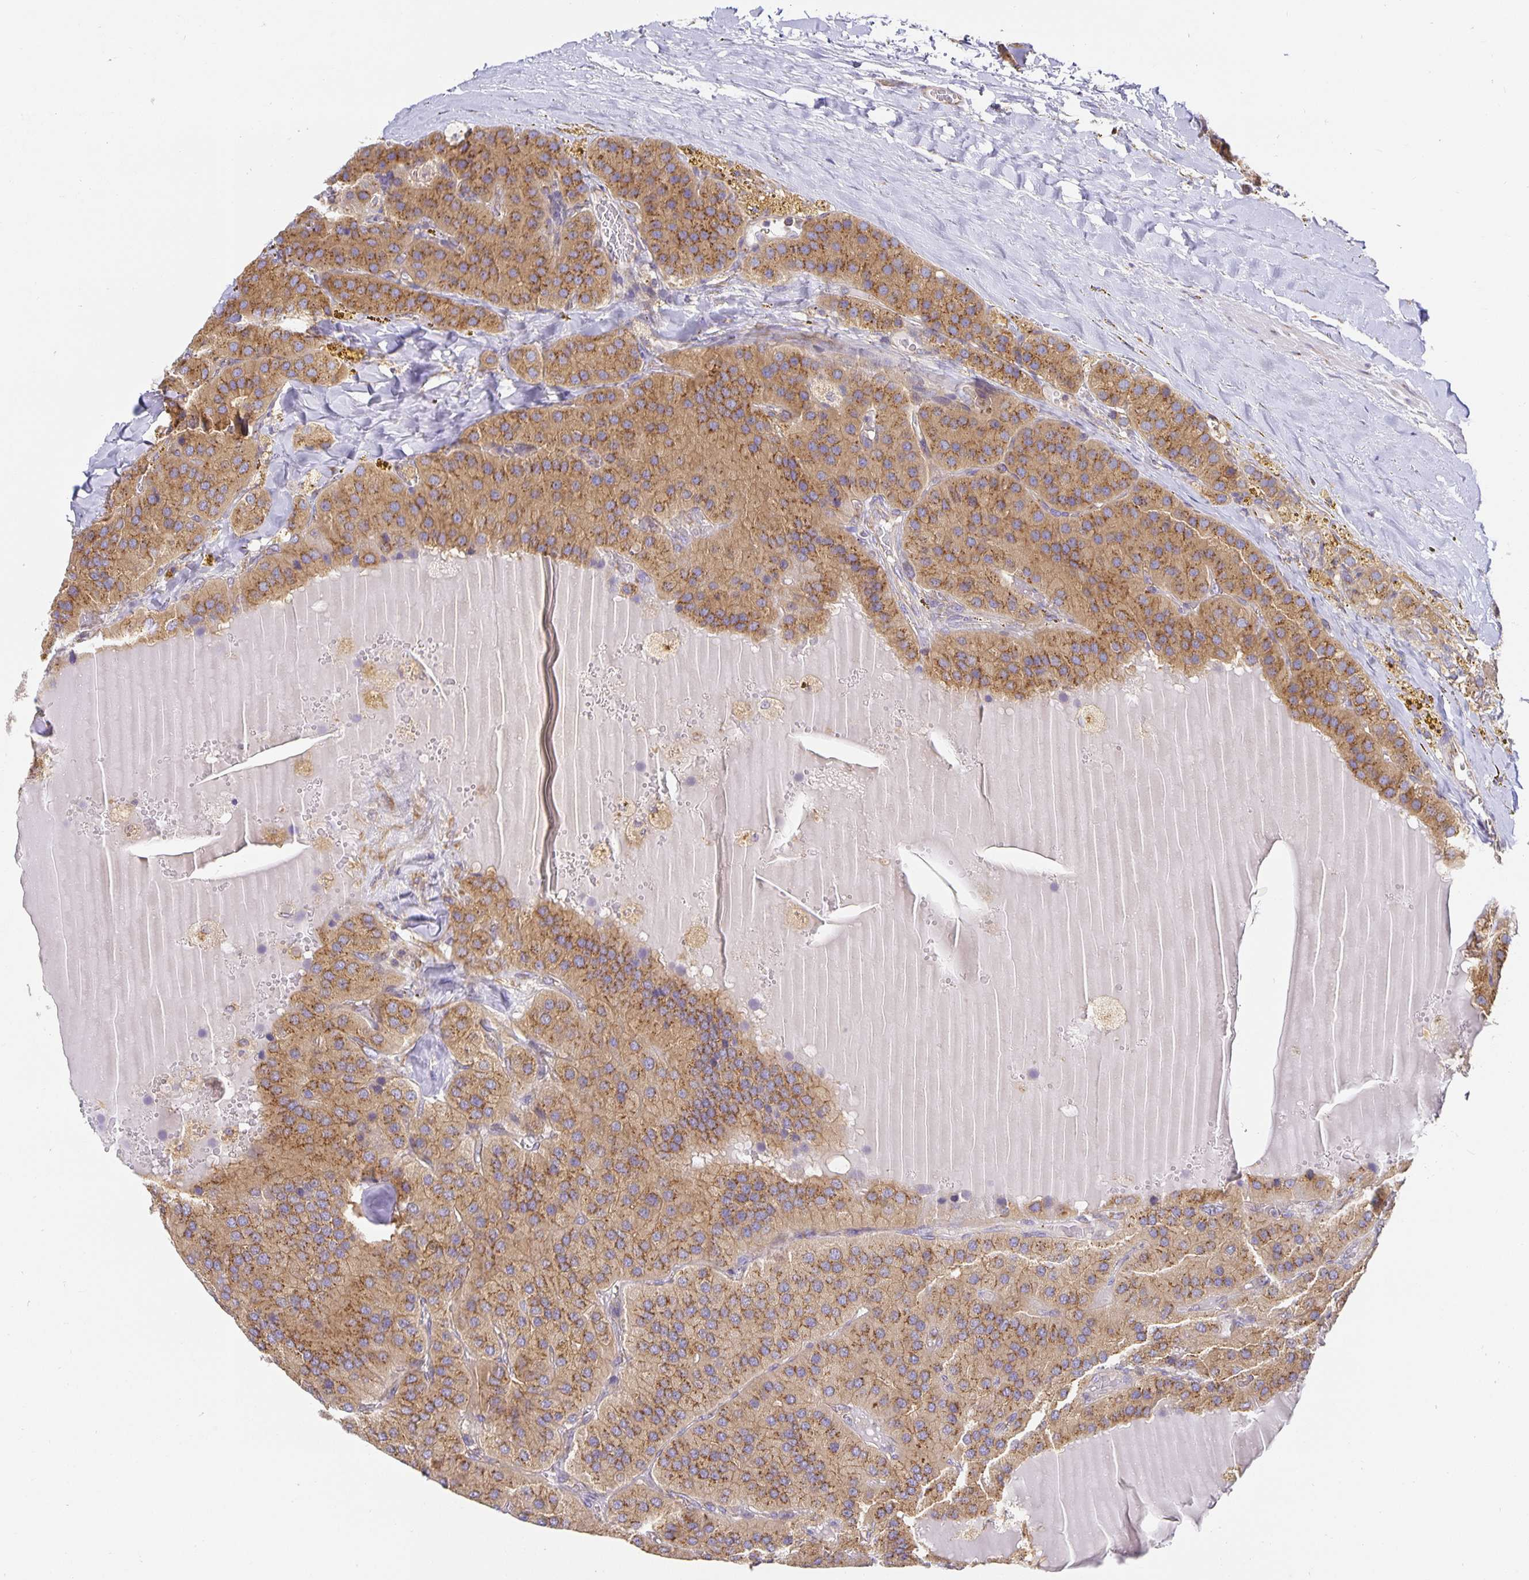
{"staining": {"intensity": "moderate", "quantity": ">75%", "location": "cytoplasmic/membranous"}, "tissue": "parathyroid gland", "cell_type": "Glandular cells", "image_type": "normal", "snomed": [{"axis": "morphology", "description": "Normal tissue, NOS"}, {"axis": "morphology", "description": "Adenoma, NOS"}, {"axis": "topography", "description": "Parathyroid gland"}], "caption": "The image demonstrates staining of benign parathyroid gland, revealing moderate cytoplasmic/membranous protein positivity (brown color) within glandular cells.", "gene": "USO1", "patient": {"sex": "female", "age": 86}}